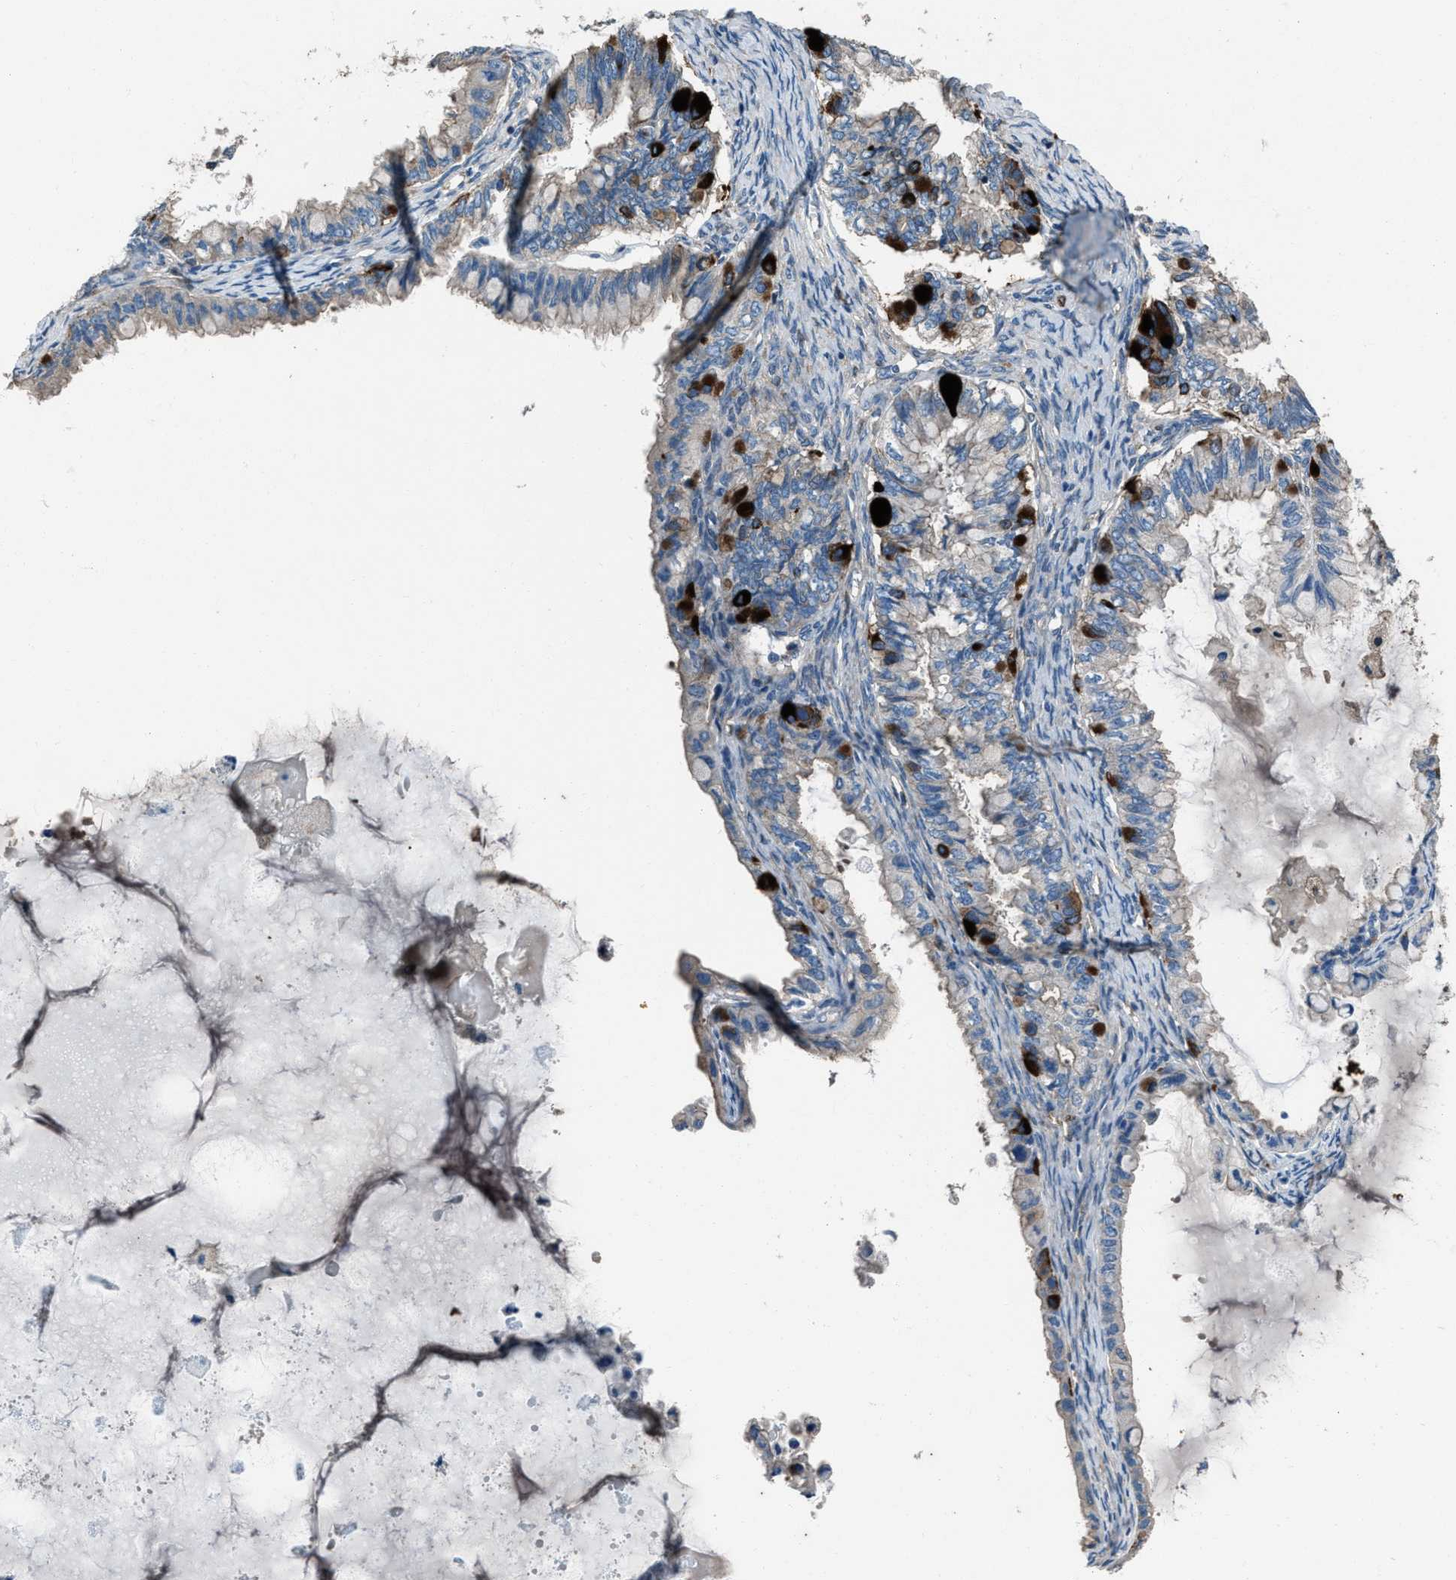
{"staining": {"intensity": "strong", "quantity": "<25%", "location": "cytoplasmic/membranous"}, "tissue": "ovarian cancer", "cell_type": "Tumor cells", "image_type": "cancer", "snomed": [{"axis": "morphology", "description": "Cystadenocarcinoma, mucinous, NOS"}, {"axis": "topography", "description": "Ovary"}], "caption": "The micrograph reveals a brown stain indicating the presence of a protein in the cytoplasmic/membranous of tumor cells in ovarian mucinous cystadenocarcinoma.", "gene": "SVIL", "patient": {"sex": "female", "age": 80}}